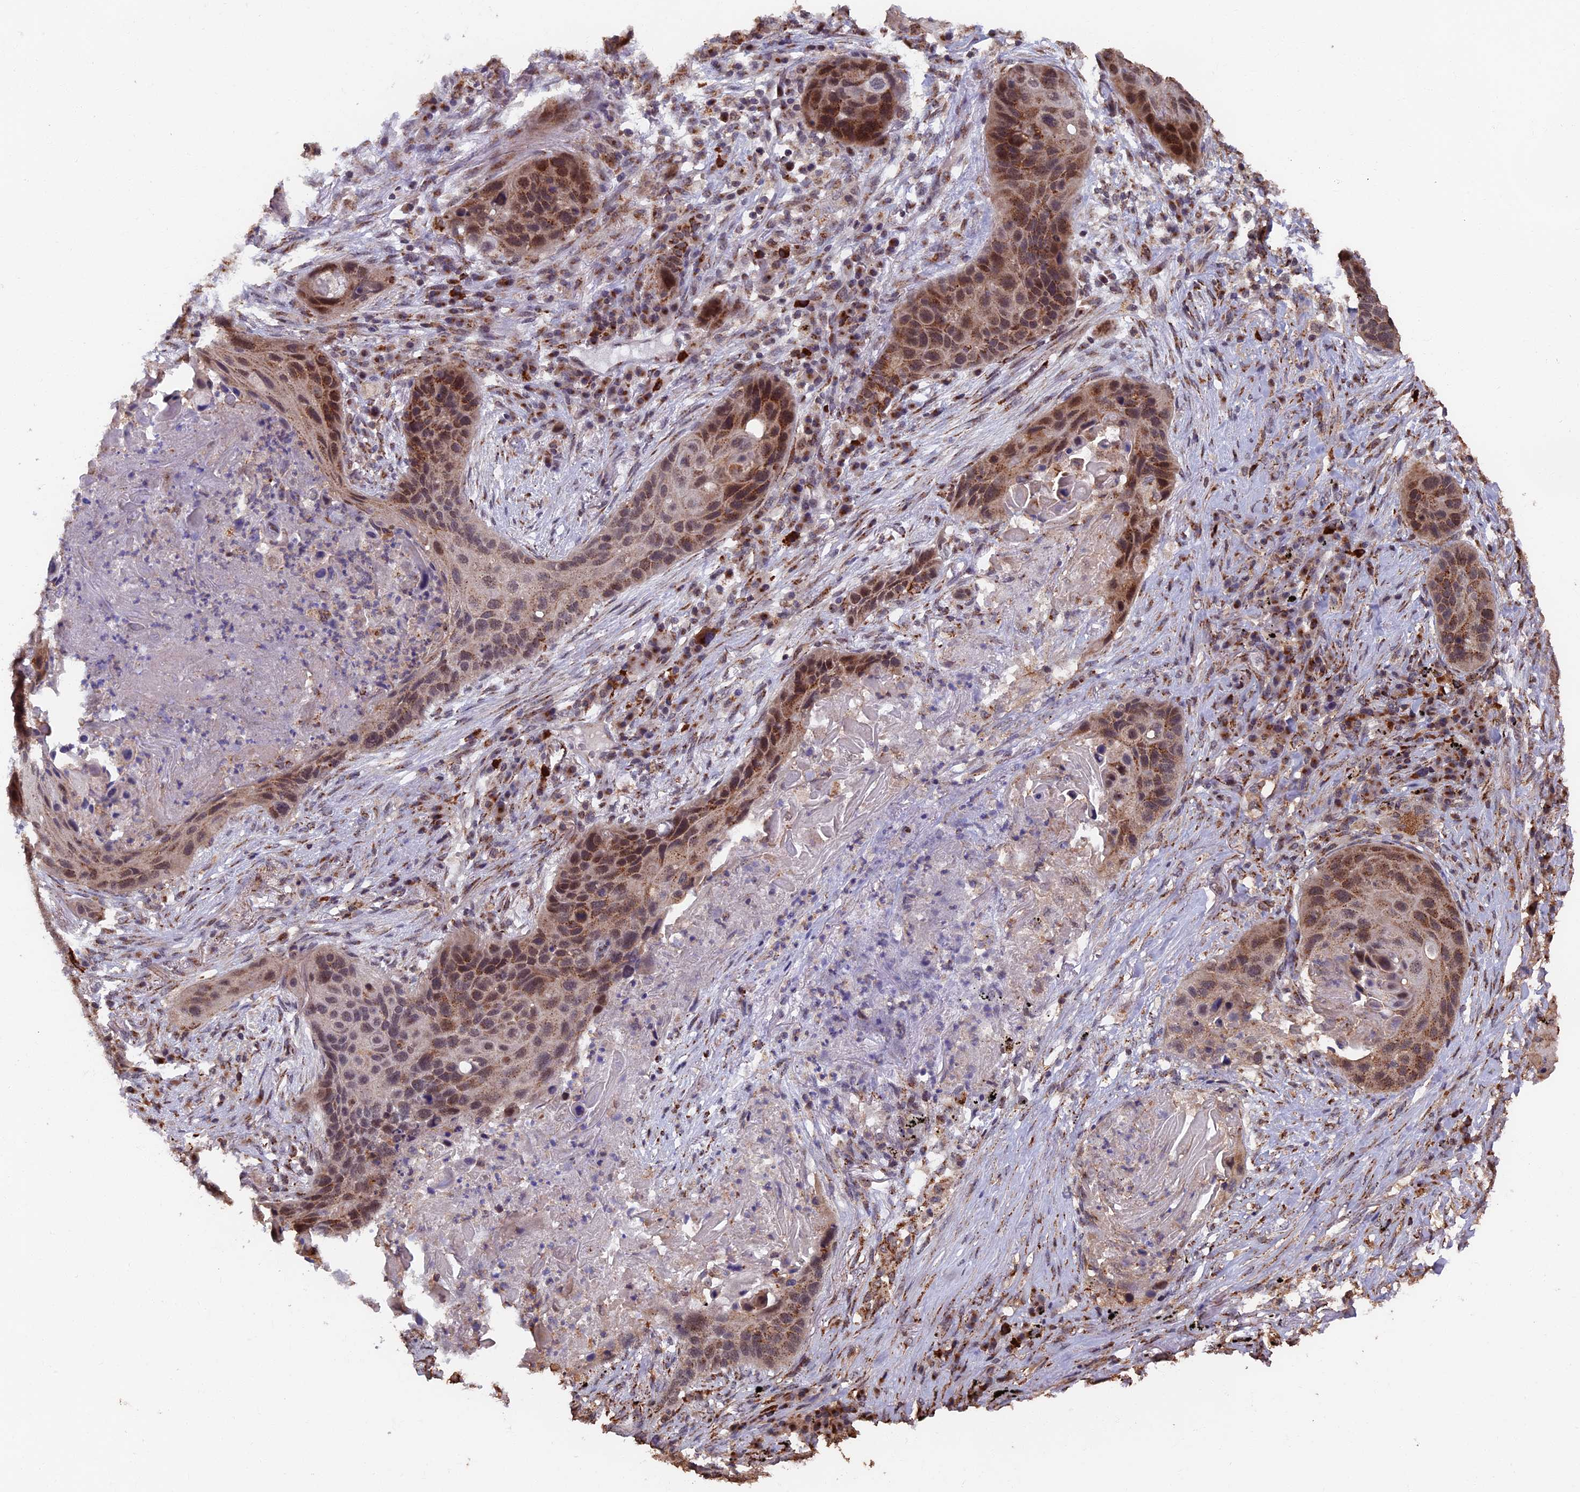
{"staining": {"intensity": "moderate", "quantity": ">75%", "location": "cytoplasmic/membranous,nuclear"}, "tissue": "lung cancer", "cell_type": "Tumor cells", "image_type": "cancer", "snomed": [{"axis": "morphology", "description": "Squamous cell carcinoma, NOS"}, {"axis": "topography", "description": "Lung"}], "caption": "A photomicrograph of lung squamous cell carcinoma stained for a protein displays moderate cytoplasmic/membranous and nuclear brown staining in tumor cells.", "gene": "RASGRF1", "patient": {"sex": "female", "age": 63}}